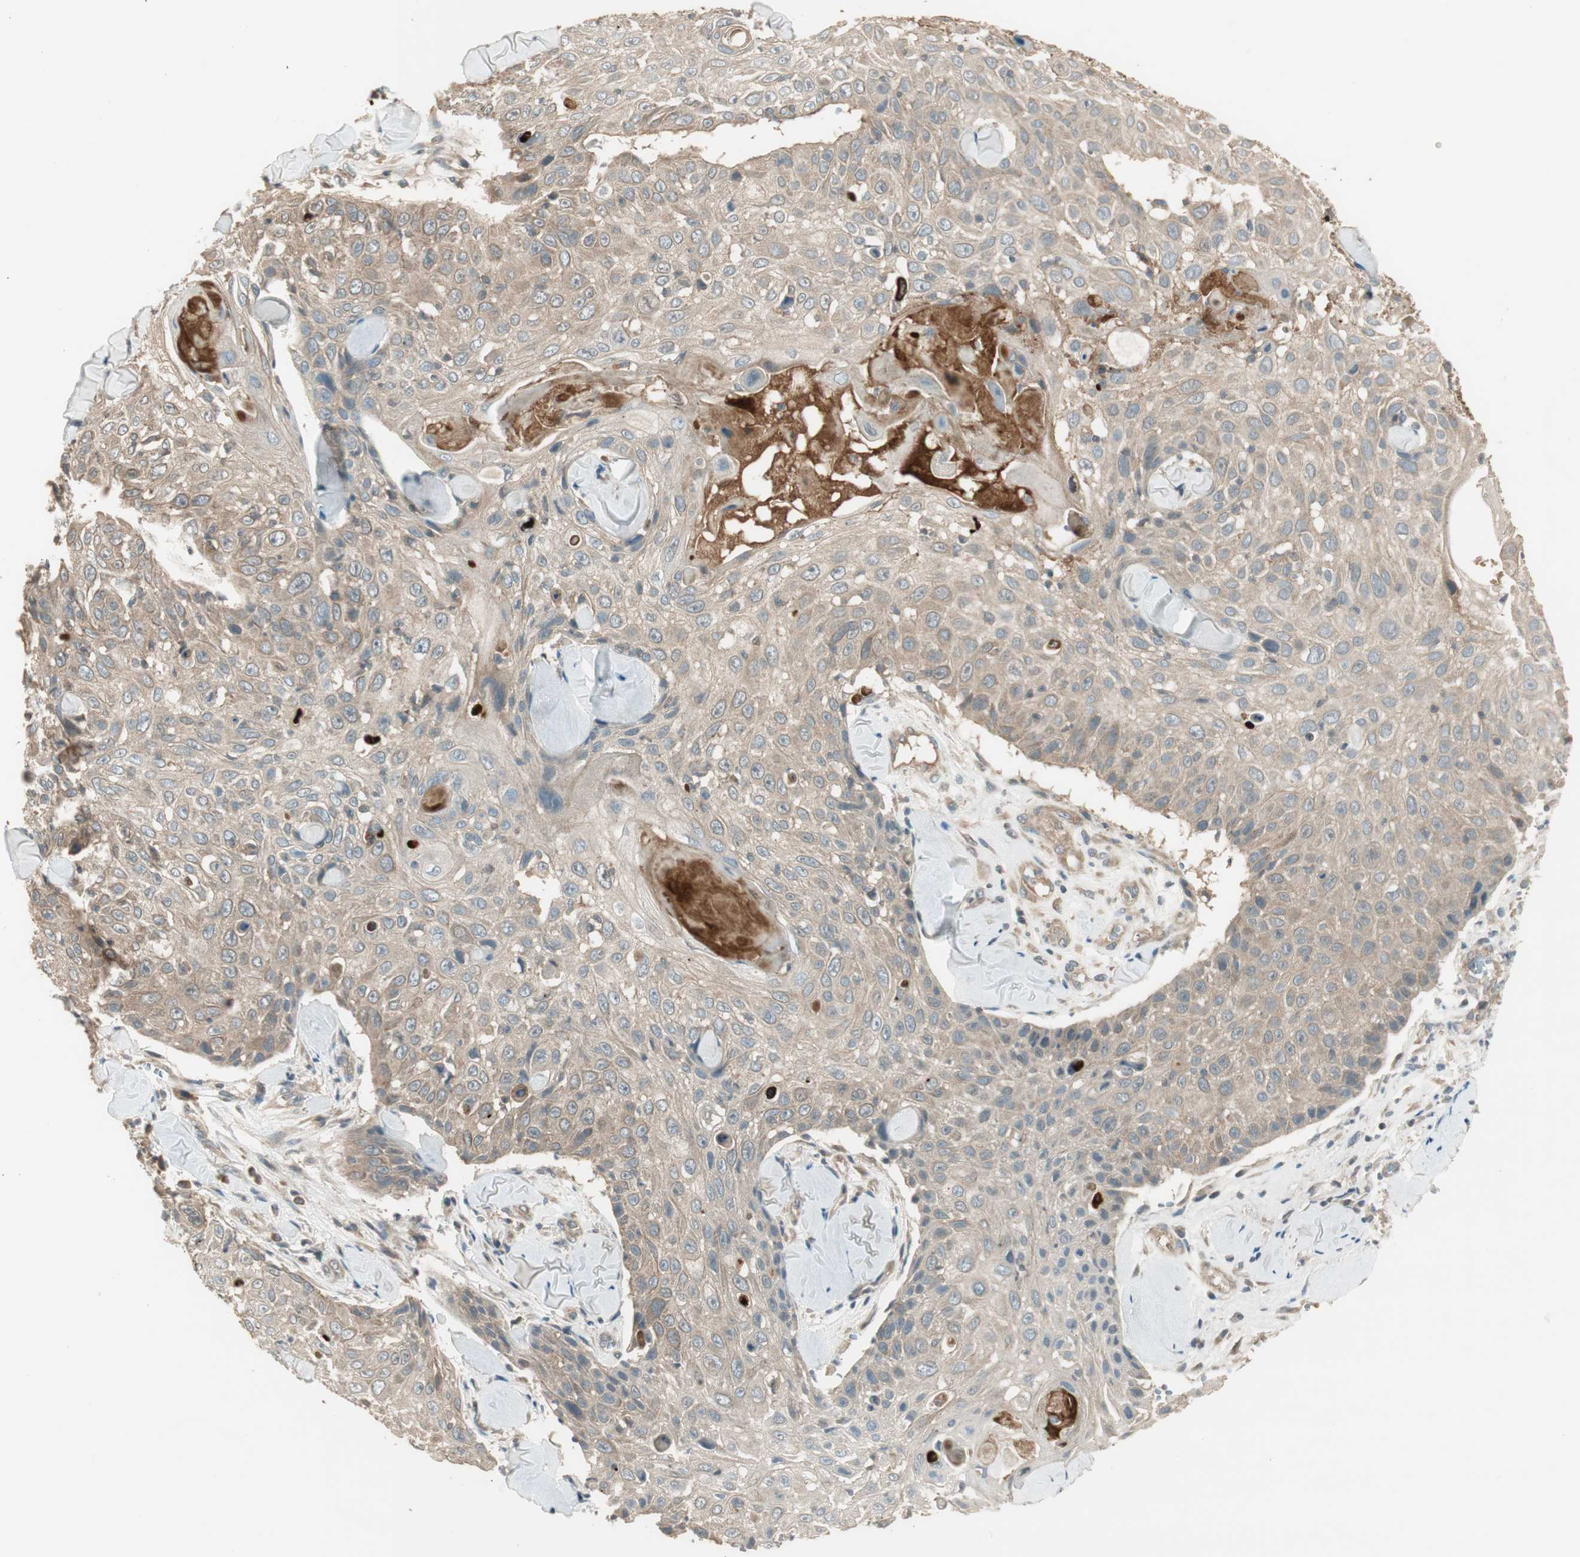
{"staining": {"intensity": "weak", "quantity": ">75%", "location": "cytoplasmic/membranous"}, "tissue": "skin cancer", "cell_type": "Tumor cells", "image_type": "cancer", "snomed": [{"axis": "morphology", "description": "Squamous cell carcinoma, NOS"}, {"axis": "topography", "description": "Skin"}], "caption": "Tumor cells display low levels of weak cytoplasmic/membranous expression in approximately >75% of cells in skin cancer (squamous cell carcinoma). Using DAB (3,3'-diaminobenzidine) (brown) and hematoxylin (blue) stains, captured at high magnification using brightfield microscopy.", "gene": "PFDN5", "patient": {"sex": "male", "age": 86}}